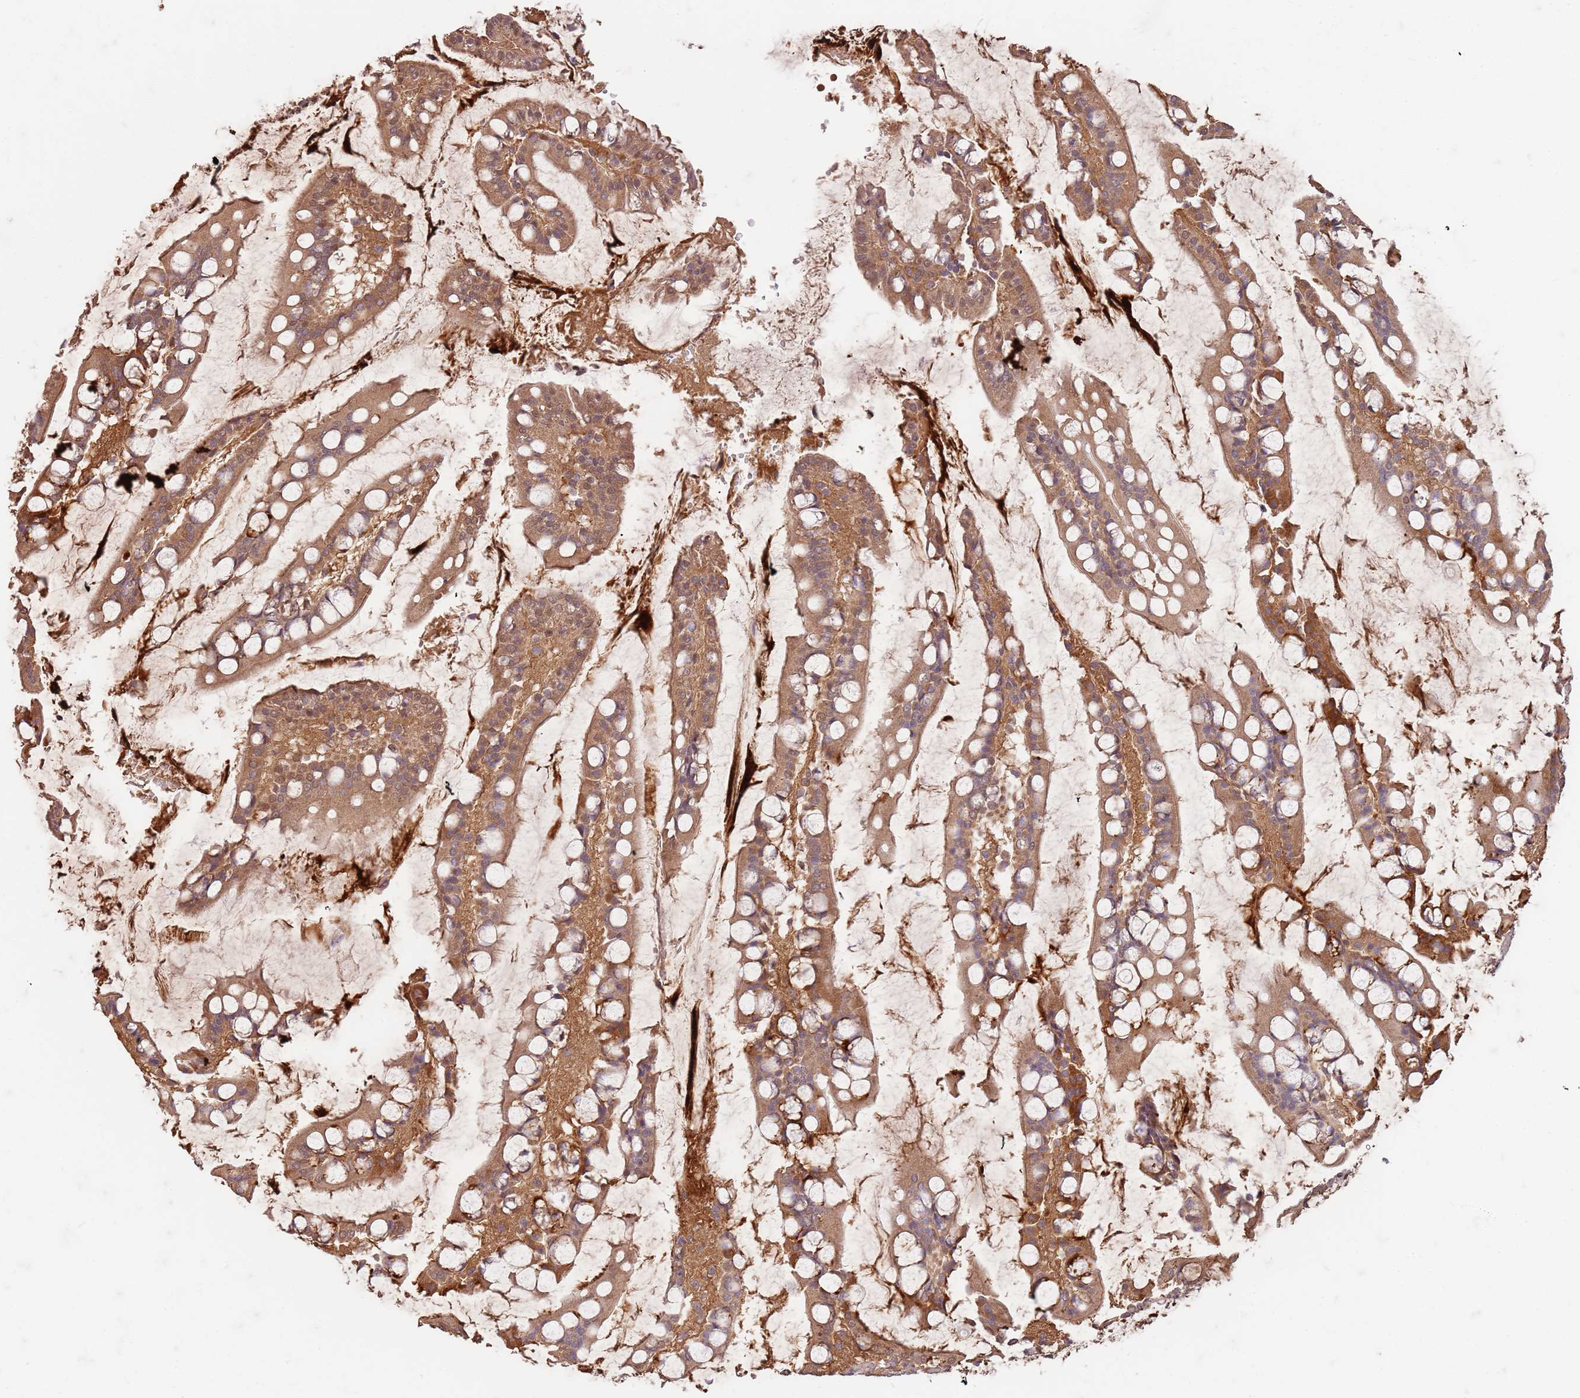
{"staining": {"intensity": "moderate", "quantity": ">75%", "location": "cytoplasmic/membranous"}, "tissue": "small intestine", "cell_type": "Glandular cells", "image_type": "normal", "snomed": [{"axis": "morphology", "description": "Normal tissue, NOS"}, {"axis": "topography", "description": "Small intestine"}], "caption": "IHC micrograph of unremarkable small intestine: small intestine stained using IHC demonstrates medium levels of moderate protein expression localized specifically in the cytoplasmic/membranous of glandular cells, appearing as a cytoplasmic/membranous brown color.", "gene": "UBE3A", "patient": {"sex": "male", "age": 52}}